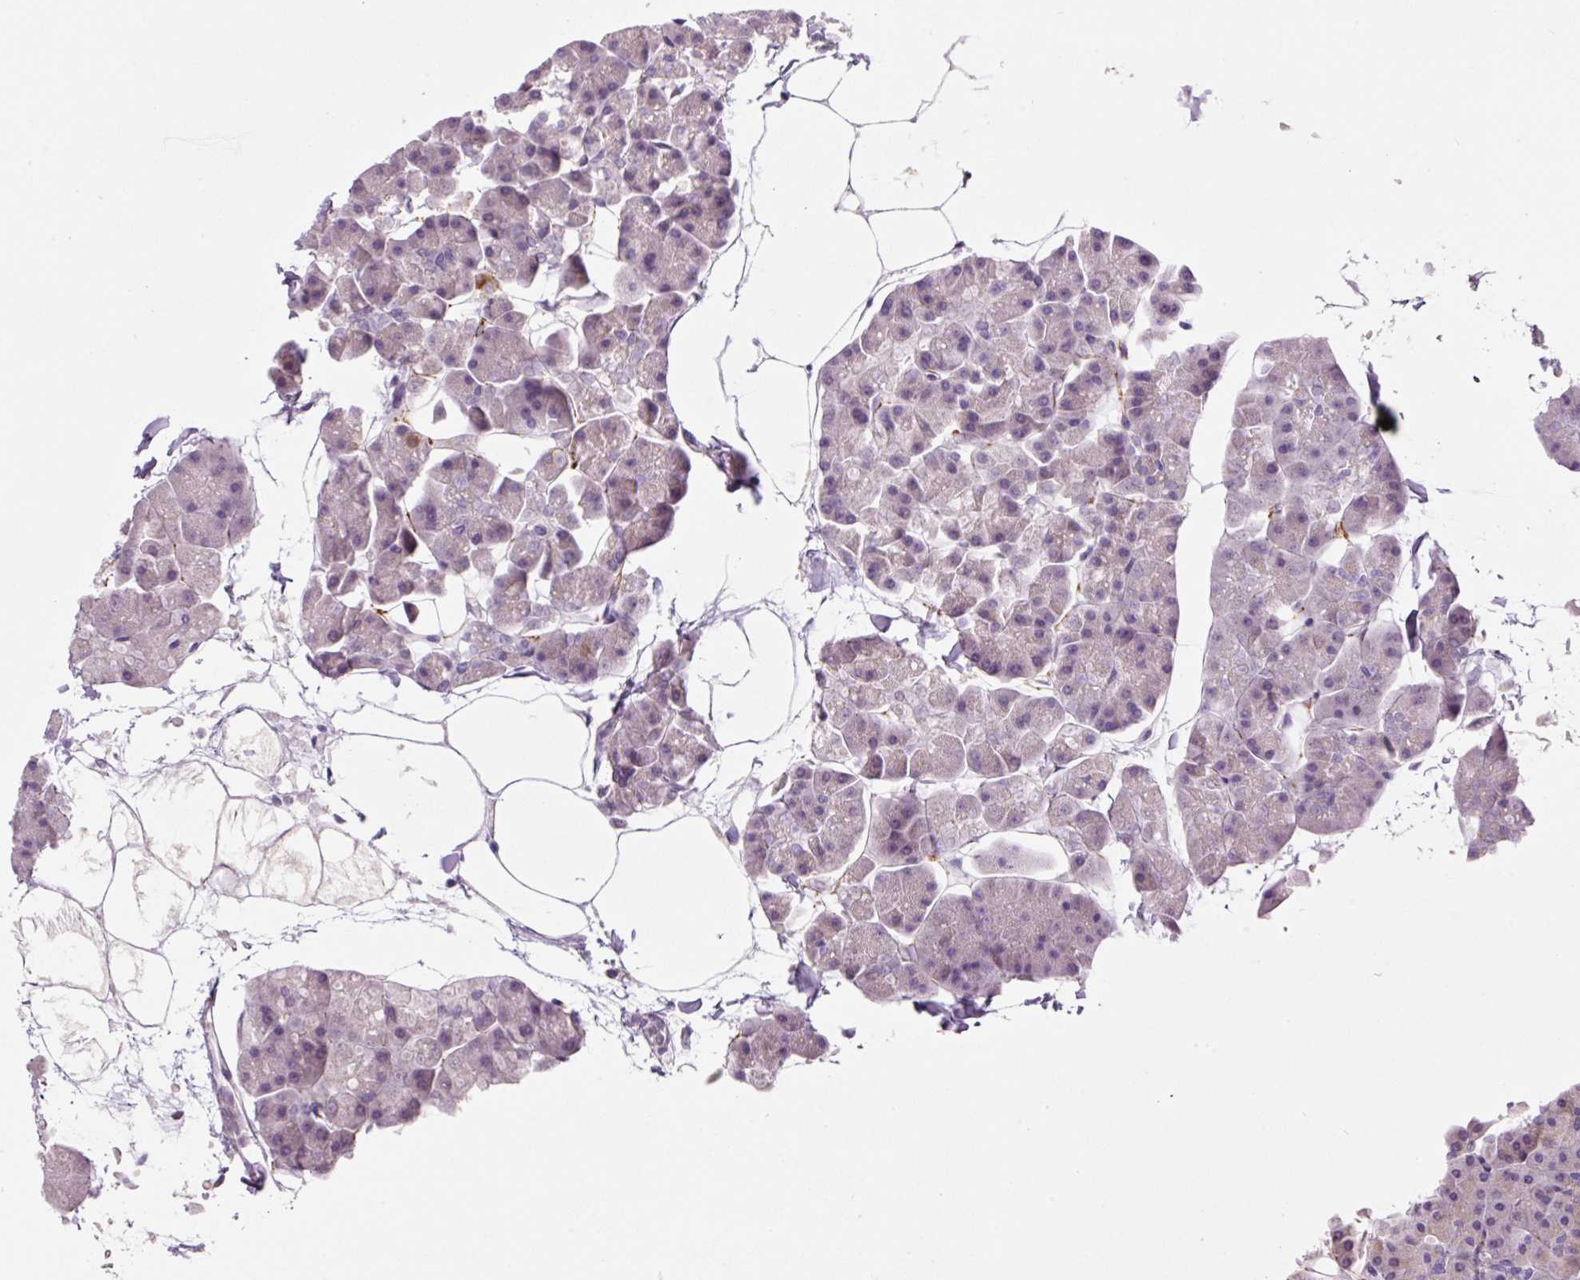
{"staining": {"intensity": "weak", "quantity": "<25%", "location": "cytoplasmic/membranous"}, "tissue": "pancreas", "cell_type": "Exocrine glandular cells", "image_type": "normal", "snomed": [{"axis": "morphology", "description": "Normal tissue, NOS"}, {"axis": "topography", "description": "Pancreas"}], "caption": "Pancreas stained for a protein using IHC displays no positivity exocrine glandular cells.", "gene": "SYP", "patient": {"sex": "male", "age": 35}}